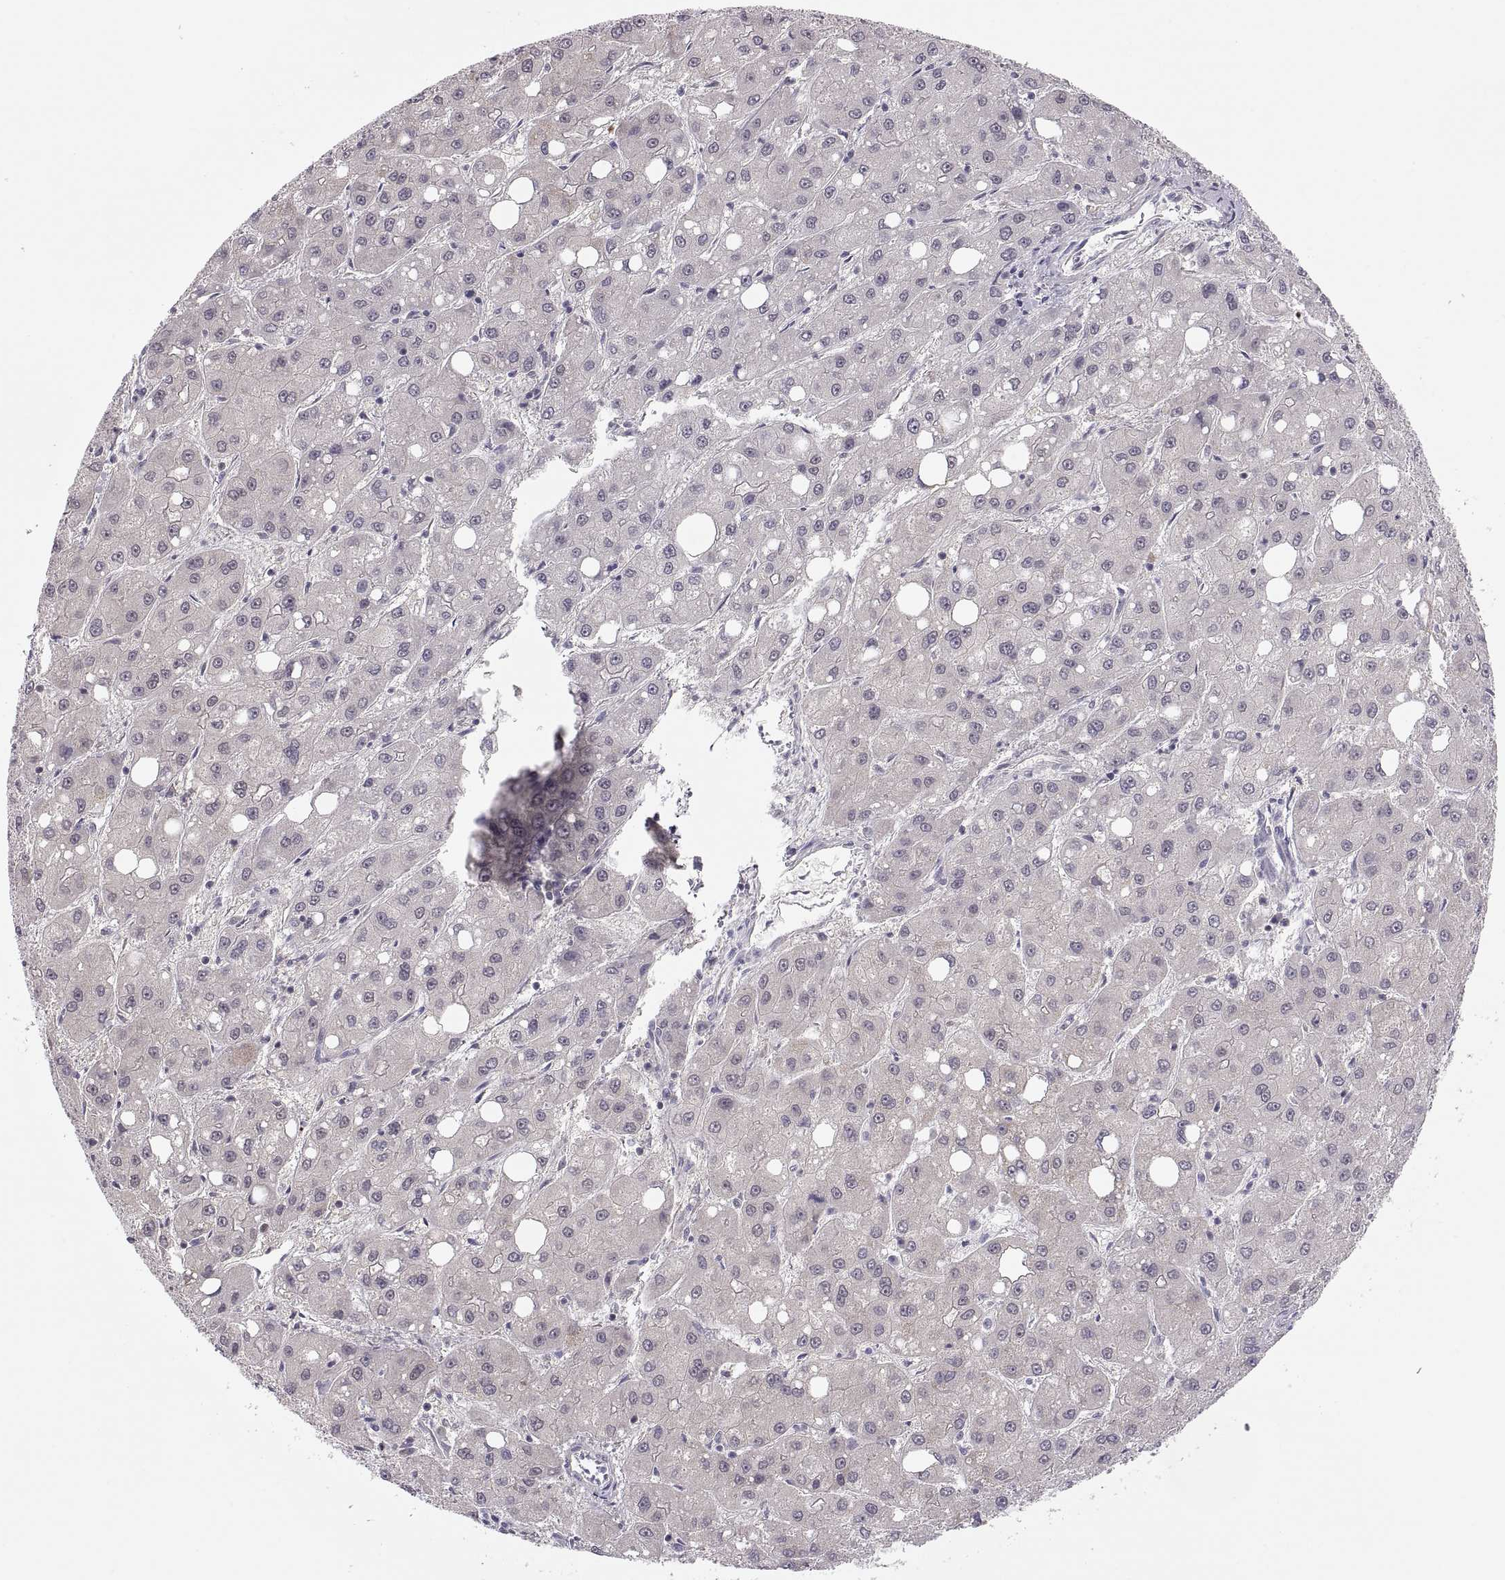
{"staining": {"intensity": "negative", "quantity": "none", "location": "none"}, "tissue": "liver cancer", "cell_type": "Tumor cells", "image_type": "cancer", "snomed": [{"axis": "morphology", "description": "Carcinoma, Hepatocellular, NOS"}, {"axis": "topography", "description": "Liver"}], "caption": "IHC micrograph of liver cancer stained for a protein (brown), which reveals no positivity in tumor cells.", "gene": "COL9A3", "patient": {"sex": "male", "age": 73}}